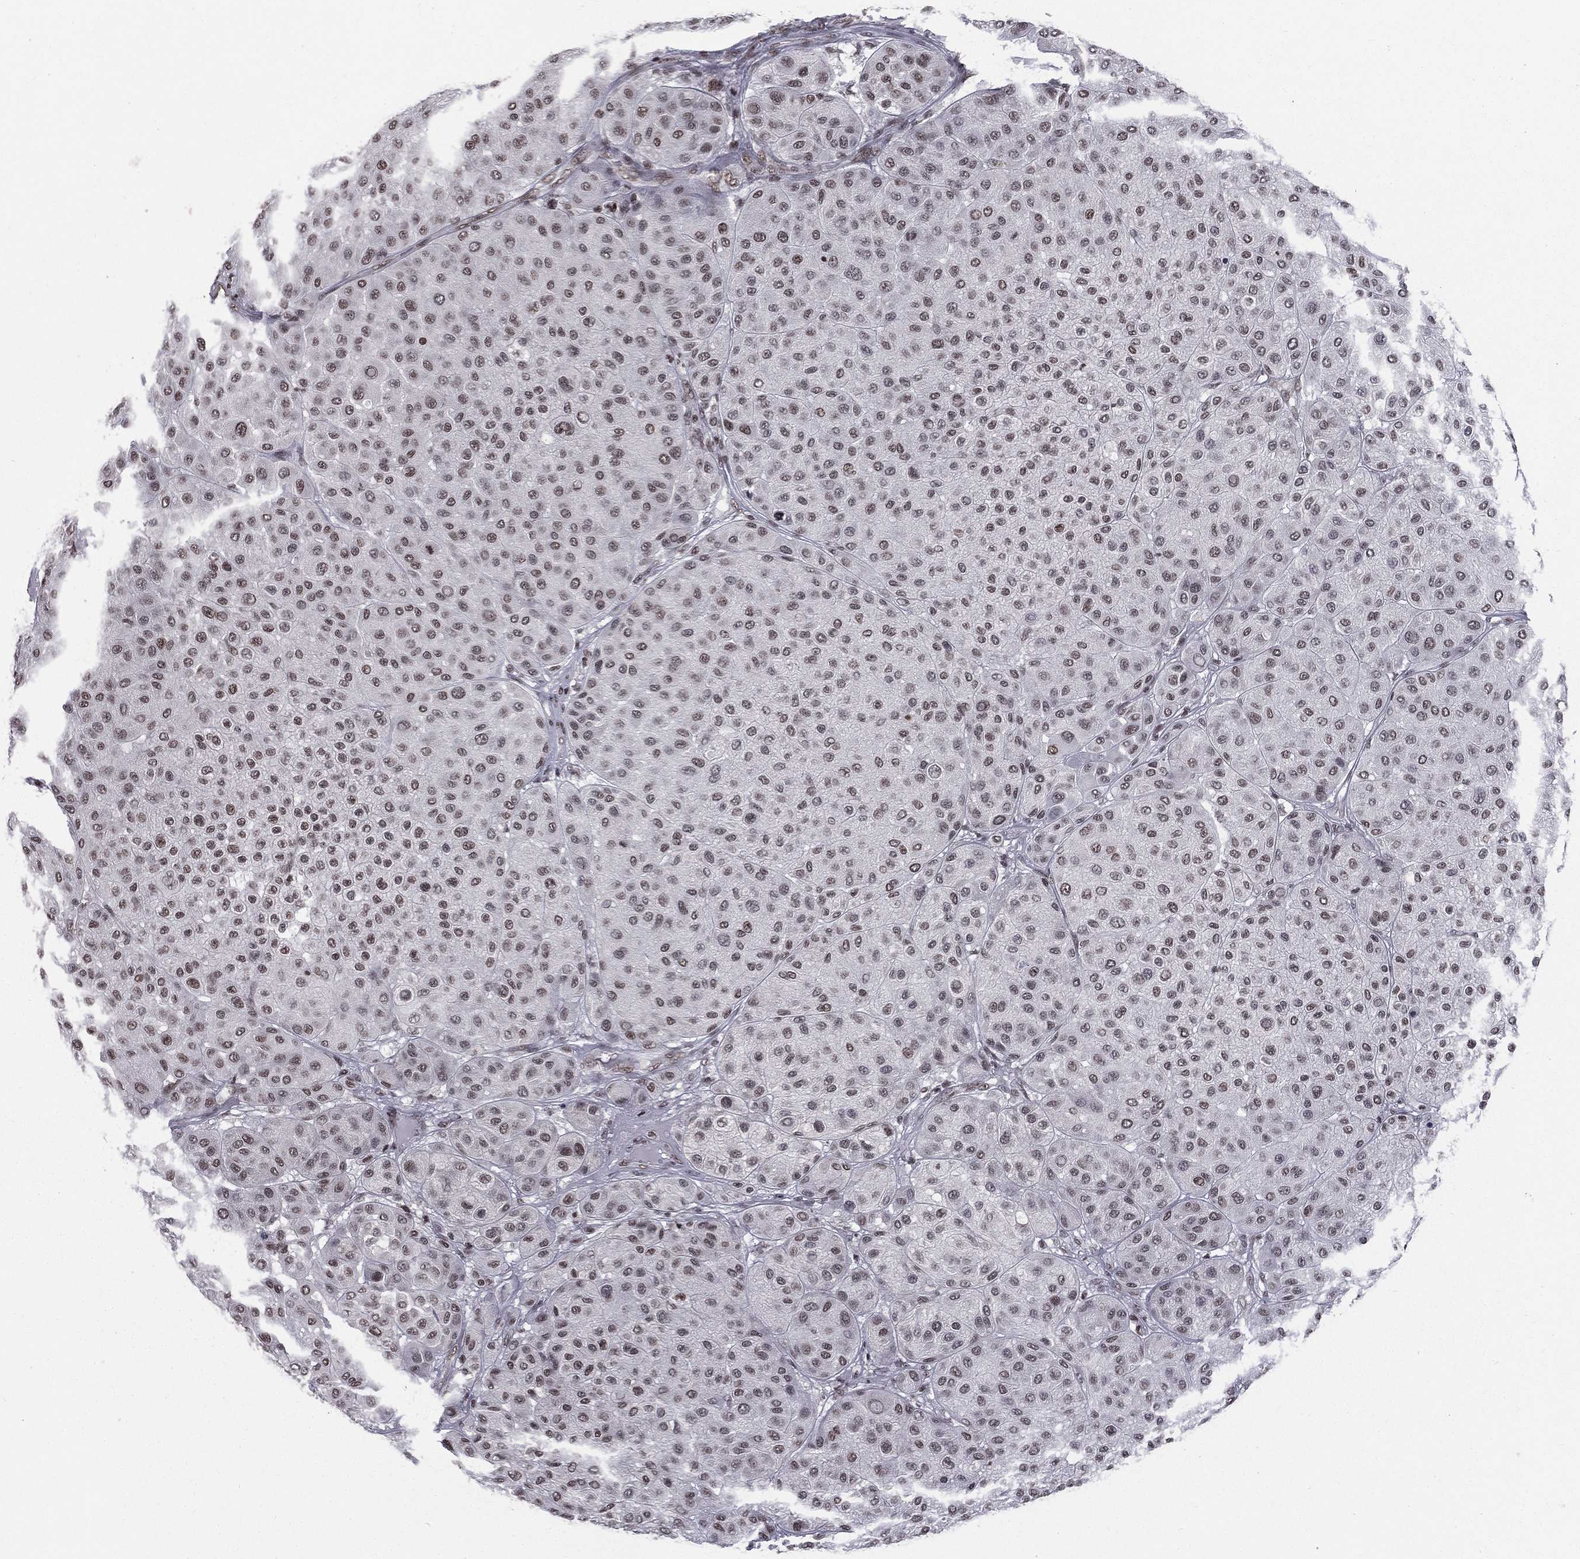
{"staining": {"intensity": "moderate", "quantity": "<25%", "location": "nuclear"}, "tissue": "melanoma", "cell_type": "Tumor cells", "image_type": "cancer", "snomed": [{"axis": "morphology", "description": "Malignant melanoma, Metastatic site"}, {"axis": "topography", "description": "Smooth muscle"}], "caption": "A high-resolution image shows IHC staining of malignant melanoma (metastatic site), which demonstrates moderate nuclear staining in about <25% of tumor cells.", "gene": "RFX7", "patient": {"sex": "male", "age": 41}}